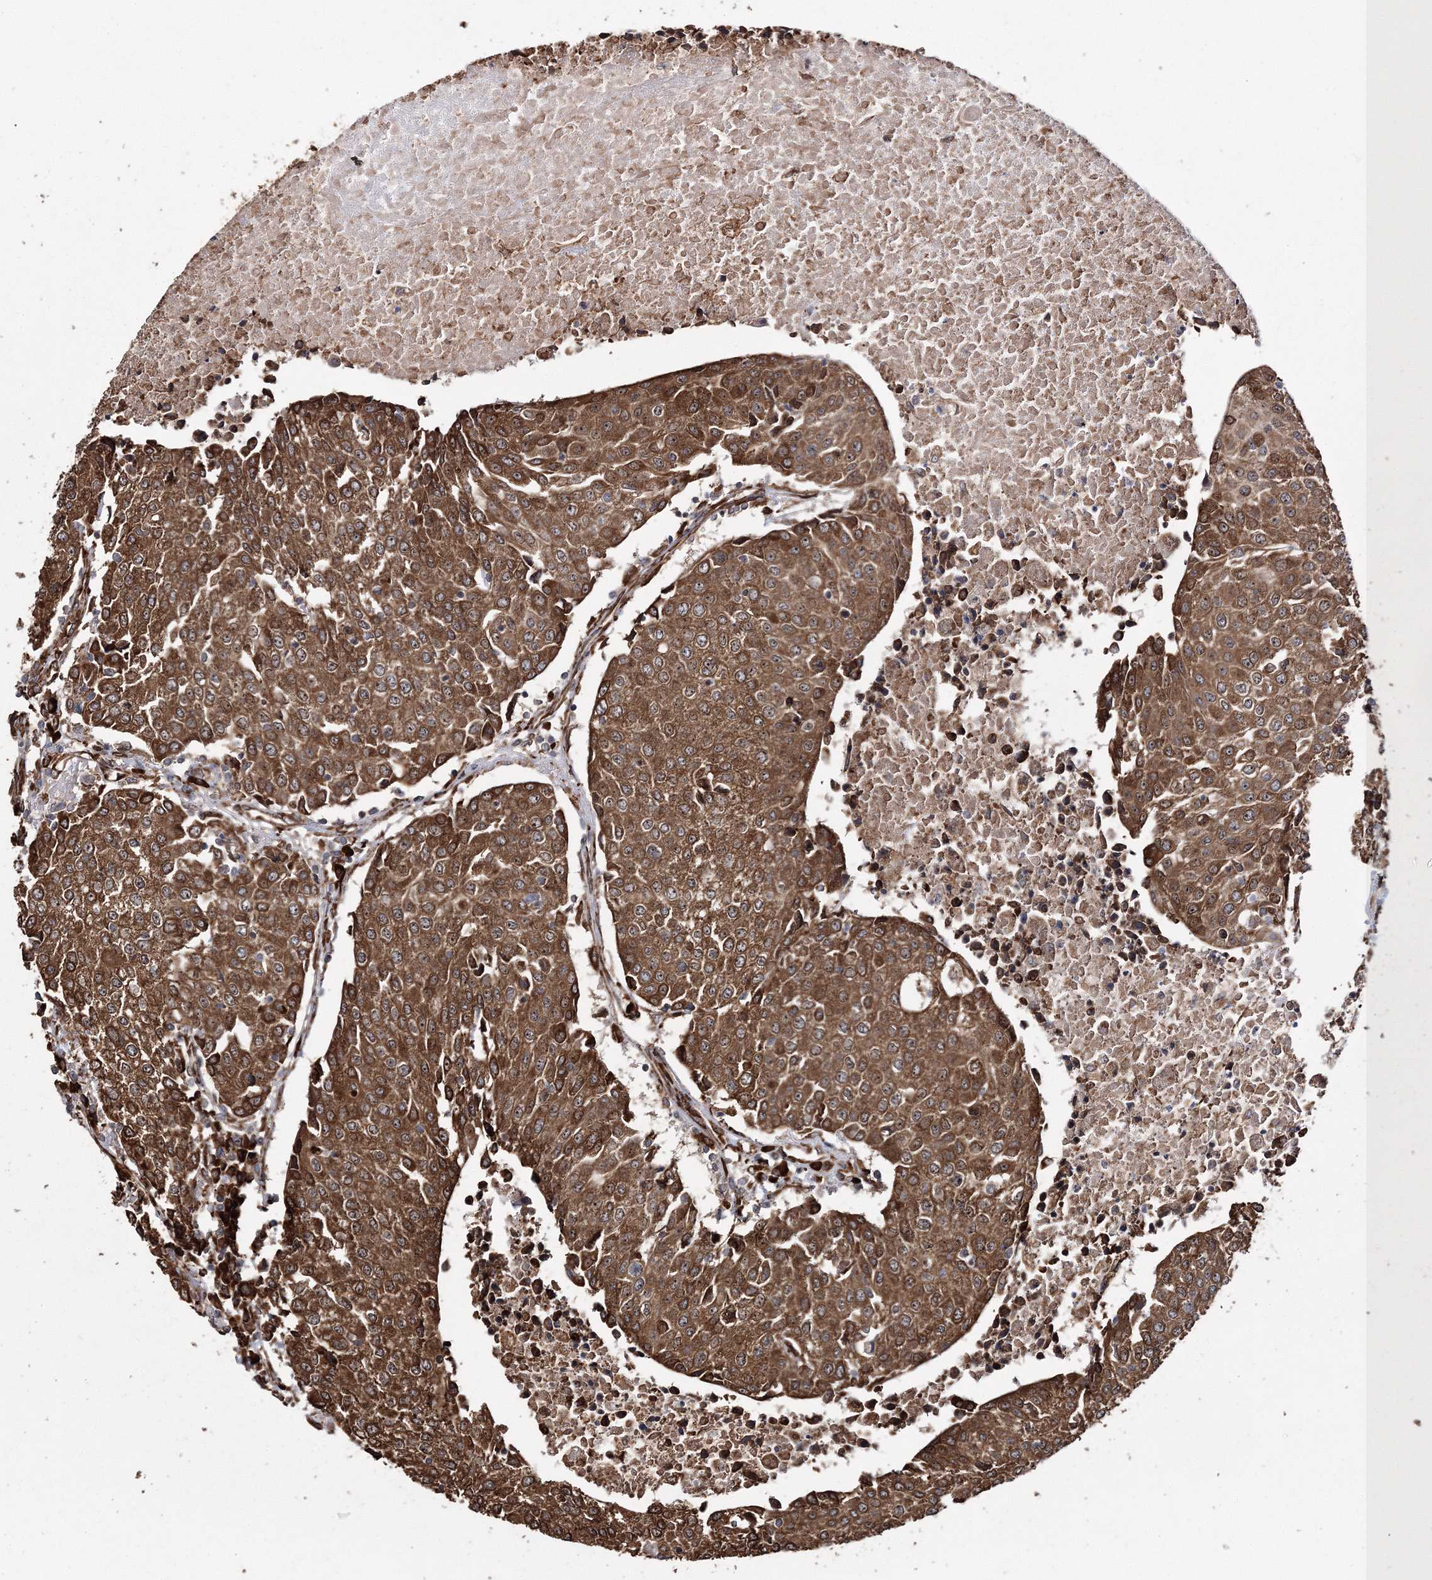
{"staining": {"intensity": "strong", "quantity": ">75%", "location": "cytoplasmic/membranous"}, "tissue": "urothelial cancer", "cell_type": "Tumor cells", "image_type": "cancer", "snomed": [{"axis": "morphology", "description": "Urothelial carcinoma, High grade"}, {"axis": "topography", "description": "Urinary bladder"}], "caption": "High-magnification brightfield microscopy of high-grade urothelial carcinoma stained with DAB (brown) and counterstained with hematoxylin (blue). tumor cells exhibit strong cytoplasmic/membranous positivity is appreciated in approximately>75% of cells. (Brightfield microscopy of DAB IHC at high magnification).", "gene": "SCRN3", "patient": {"sex": "female", "age": 85}}